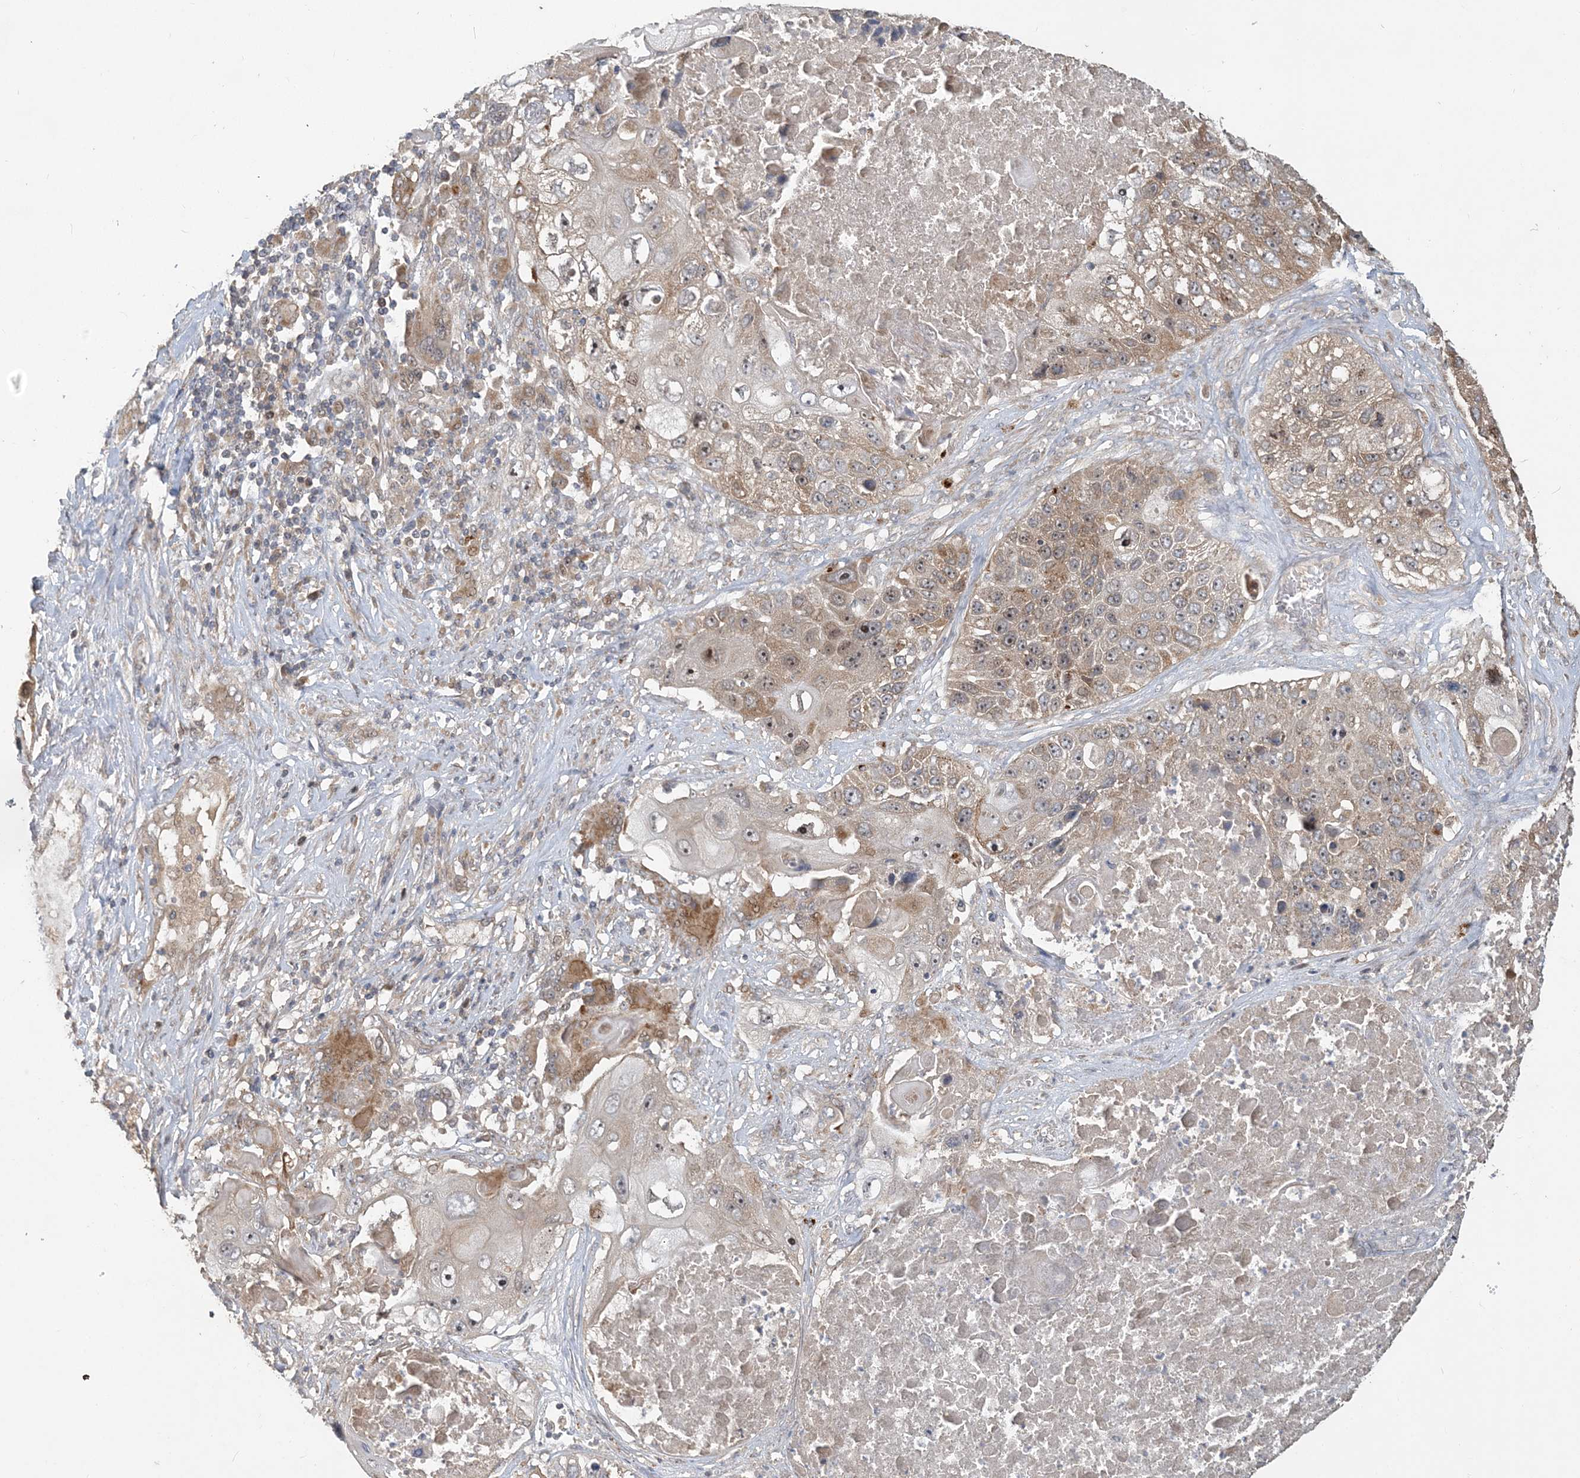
{"staining": {"intensity": "moderate", "quantity": ">75%", "location": "cytoplasmic/membranous,nuclear"}, "tissue": "lung cancer", "cell_type": "Tumor cells", "image_type": "cancer", "snomed": [{"axis": "morphology", "description": "Squamous cell carcinoma, NOS"}, {"axis": "topography", "description": "Lung"}], "caption": "Tumor cells show medium levels of moderate cytoplasmic/membranous and nuclear expression in about >75% of cells in lung cancer (squamous cell carcinoma).", "gene": "TRAIP", "patient": {"sex": "male", "age": 61}}